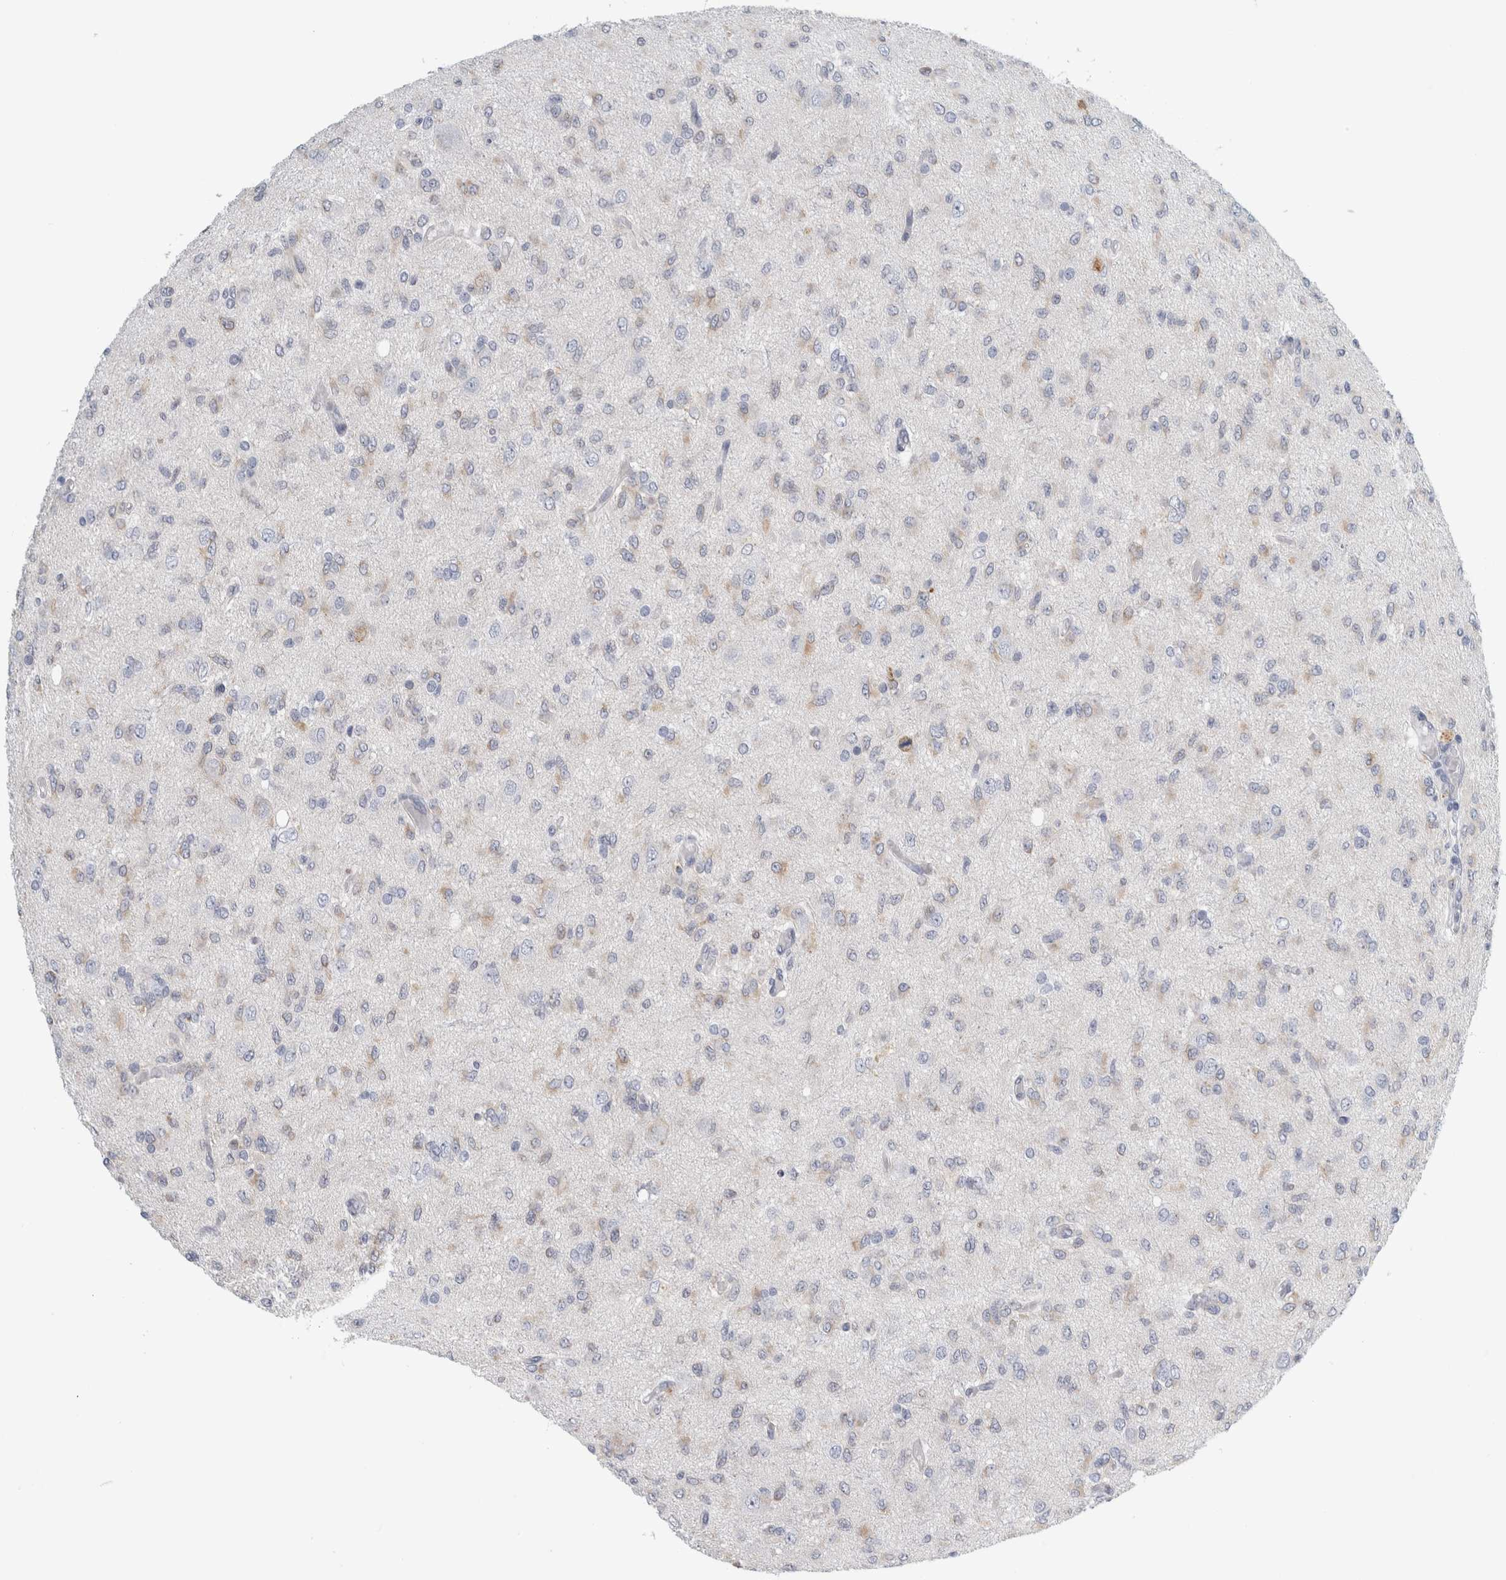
{"staining": {"intensity": "weak", "quantity": "<25%", "location": "cytoplasmic/membranous"}, "tissue": "glioma", "cell_type": "Tumor cells", "image_type": "cancer", "snomed": [{"axis": "morphology", "description": "Glioma, malignant, High grade"}, {"axis": "topography", "description": "Brain"}], "caption": "This histopathology image is of malignant high-grade glioma stained with immunohistochemistry (IHC) to label a protein in brown with the nuclei are counter-stained blue. There is no positivity in tumor cells.", "gene": "B3GNT3", "patient": {"sex": "female", "age": 59}}